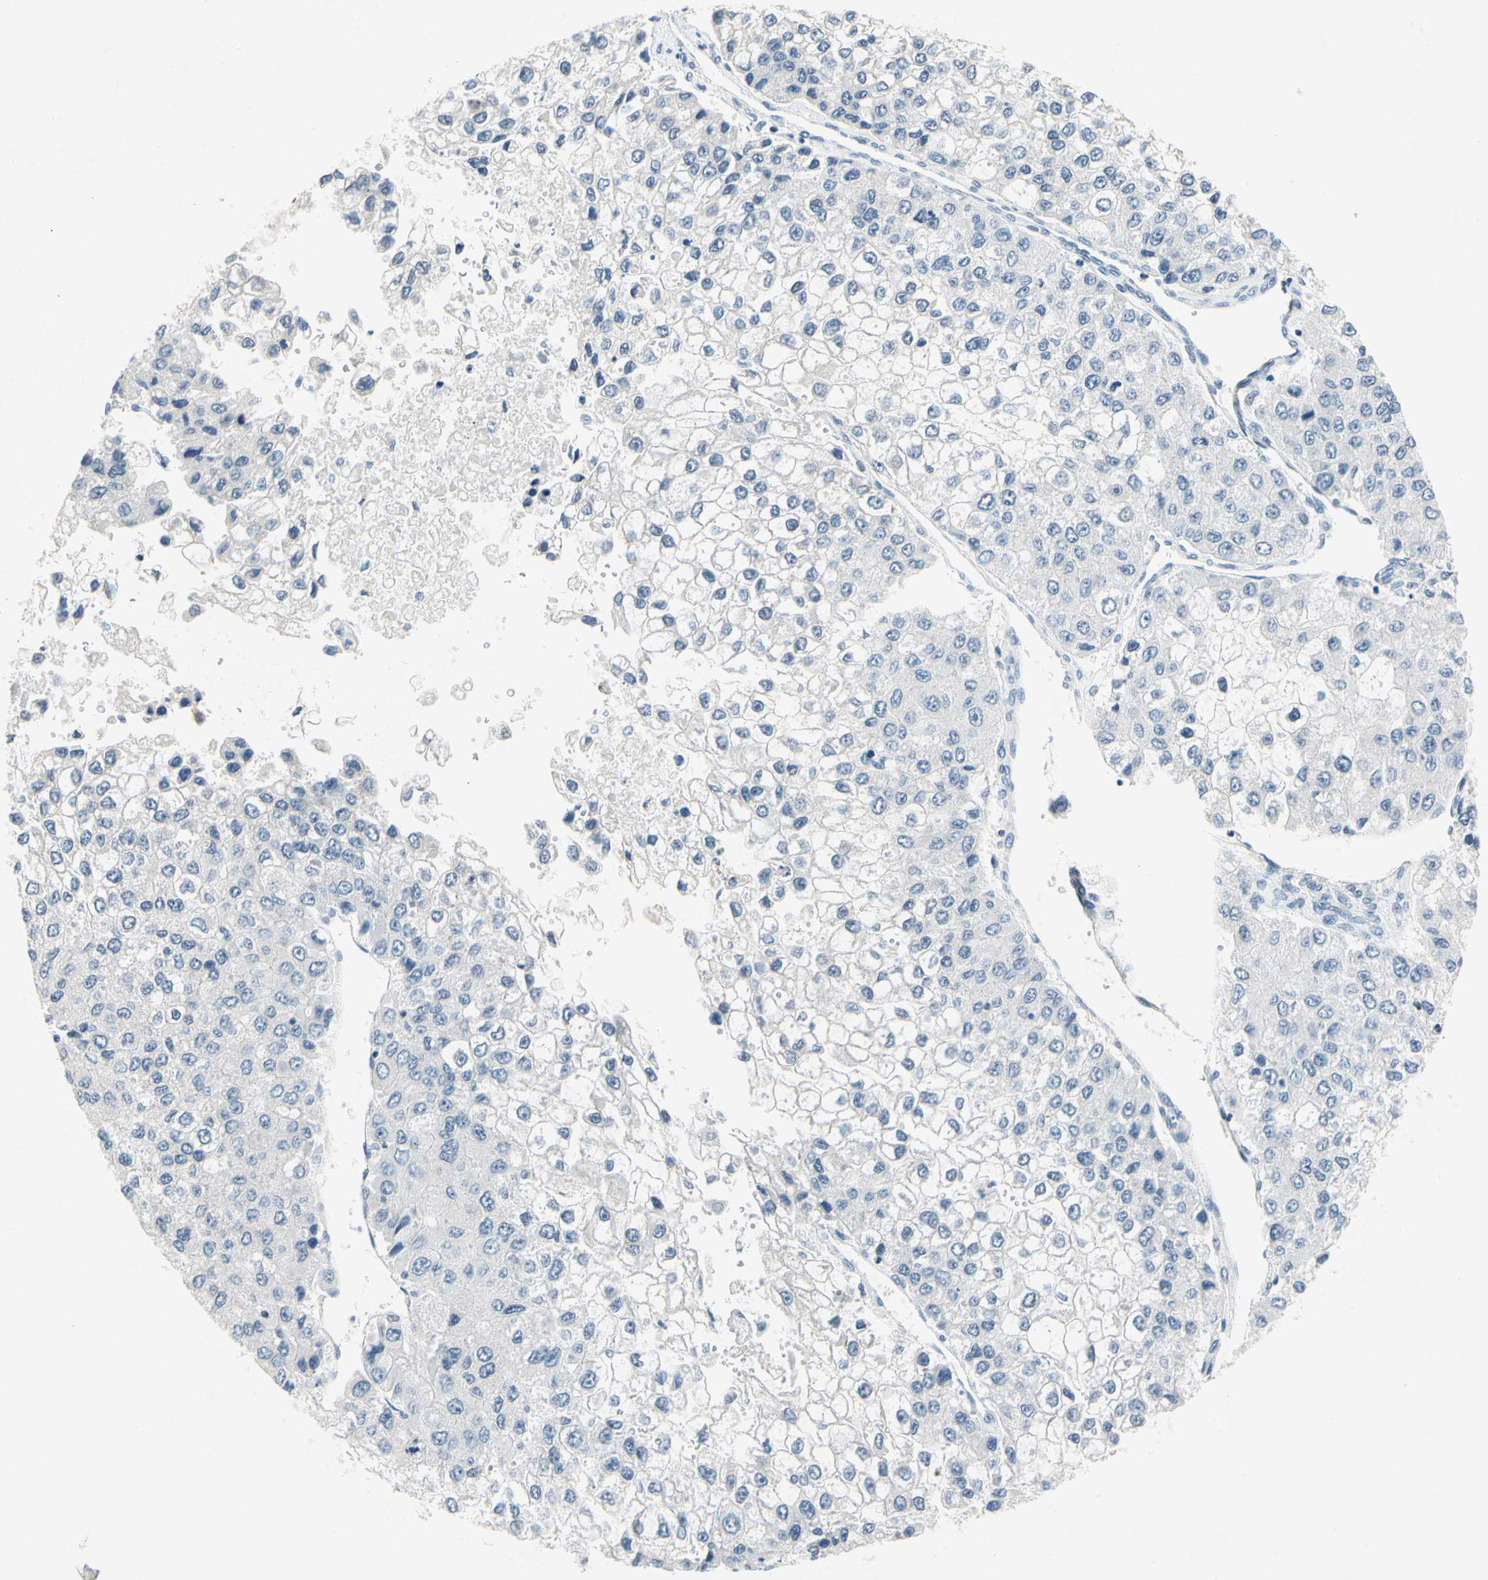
{"staining": {"intensity": "negative", "quantity": "none", "location": "none"}, "tissue": "liver cancer", "cell_type": "Tumor cells", "image_type": "cancer", "snomed": [{"axis": "morphology", "description": "Carcinoma, Hepatocellular, NOS"}, {"axis": "topography", "description": "Liver"}], "caption": "Protein analysis of liver hepatocellular carcinoma demonstrates no significant staining in tumor cells.", "gene": "PIP5K1B", "patient": {"sex": "female", "age": 66}}